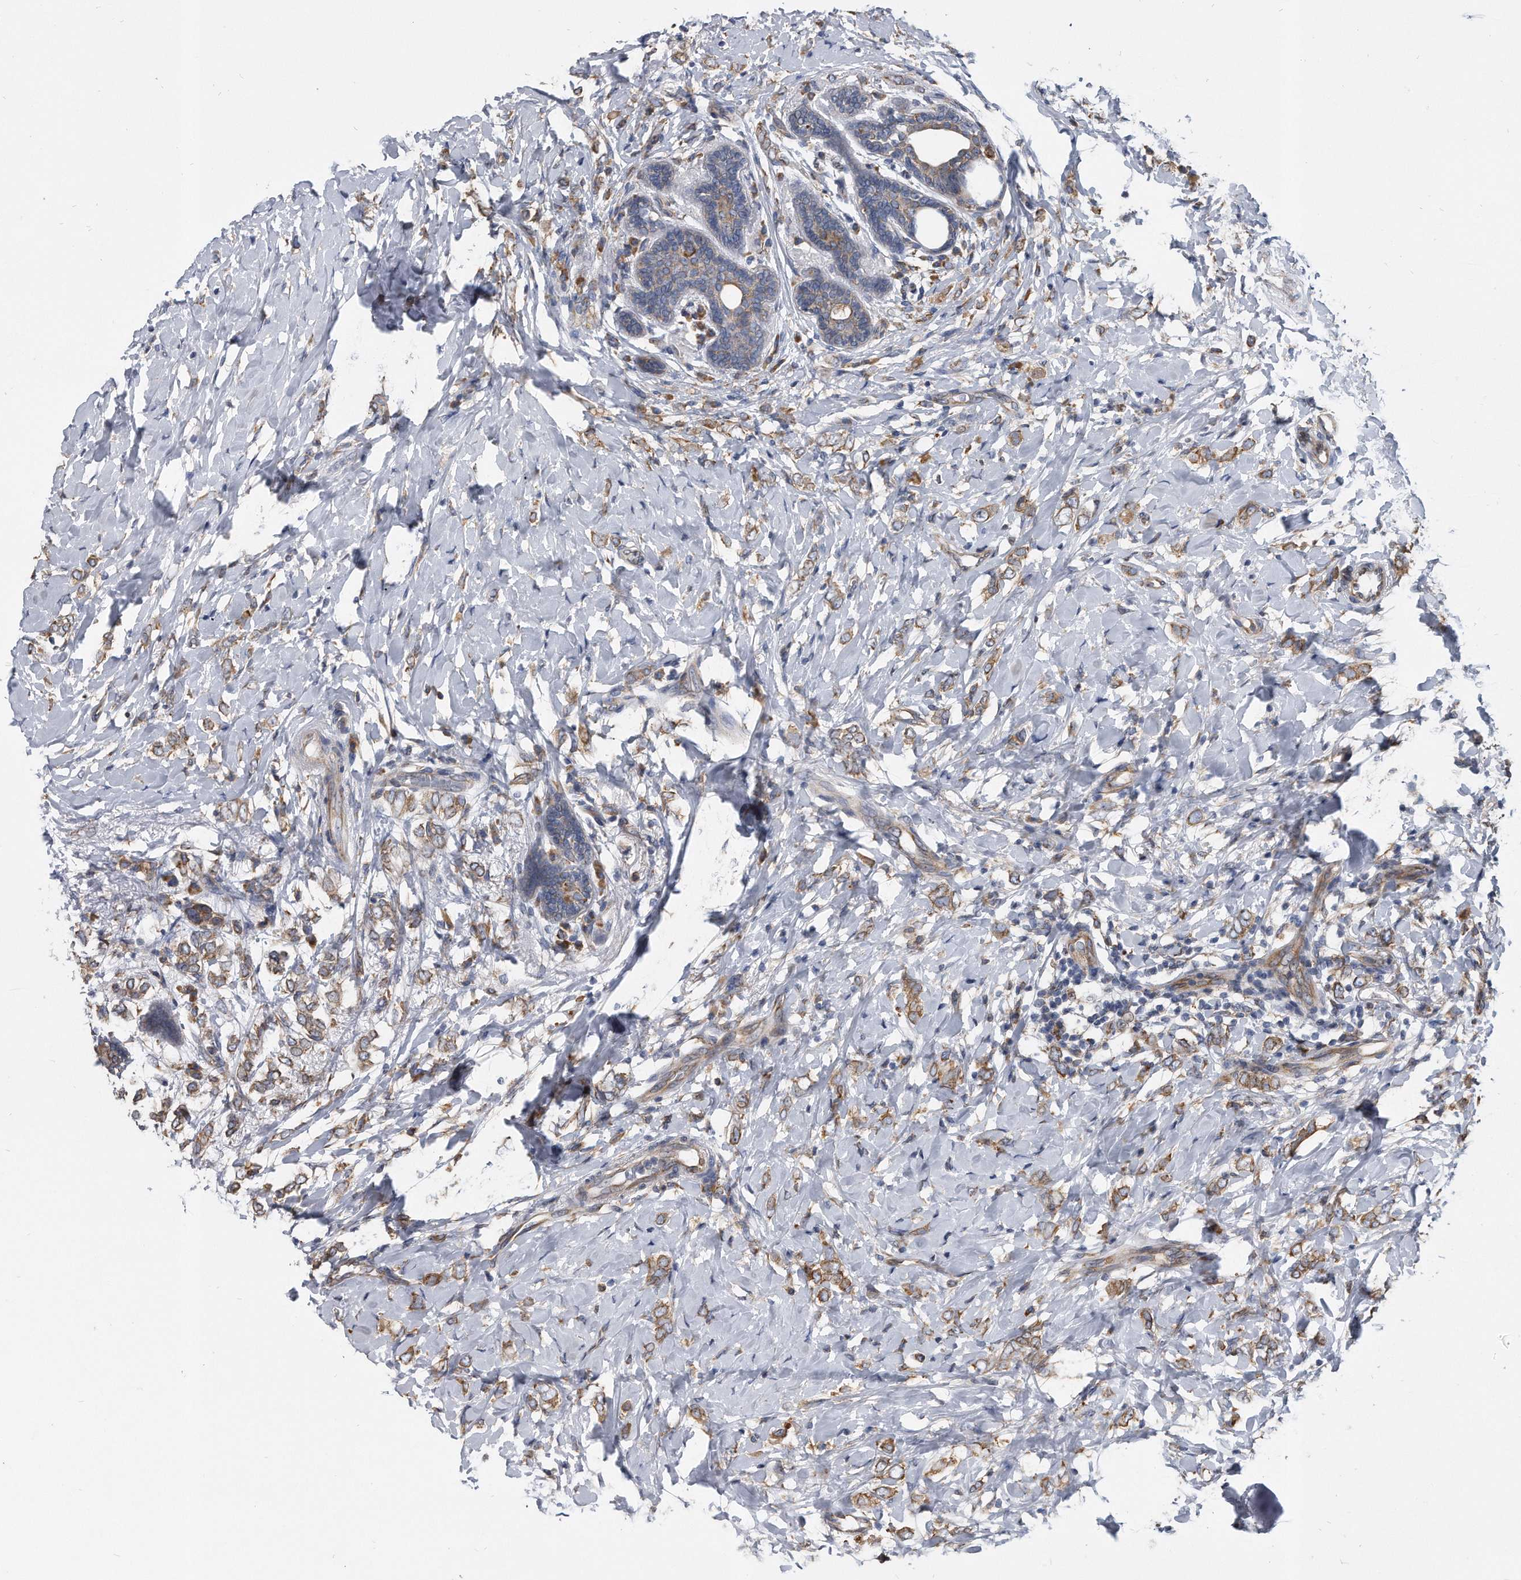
{"staining": {"intensity": "moderate", "quantity": ">75%", "location": "cytoplasmic/membranous"}, "tissue": "breast cancer", "cell_type": "Tumor cells", "image_type": "cancer", "snomed": [{"axis": "morphology", "description": "Normal tissue, NOS"}, {"axis": "morphology", "description": "Lobular carcinoma"}, {"axis": "topography", "description": "Breast"}], "caption": "Protein staining of breast cancer tissue exhibits moderate cytoplasmic/membranous positivity in about >75% of tumor cells.", "gene": "CCDC47", "patient": {"sex": "female", "age": 47}}